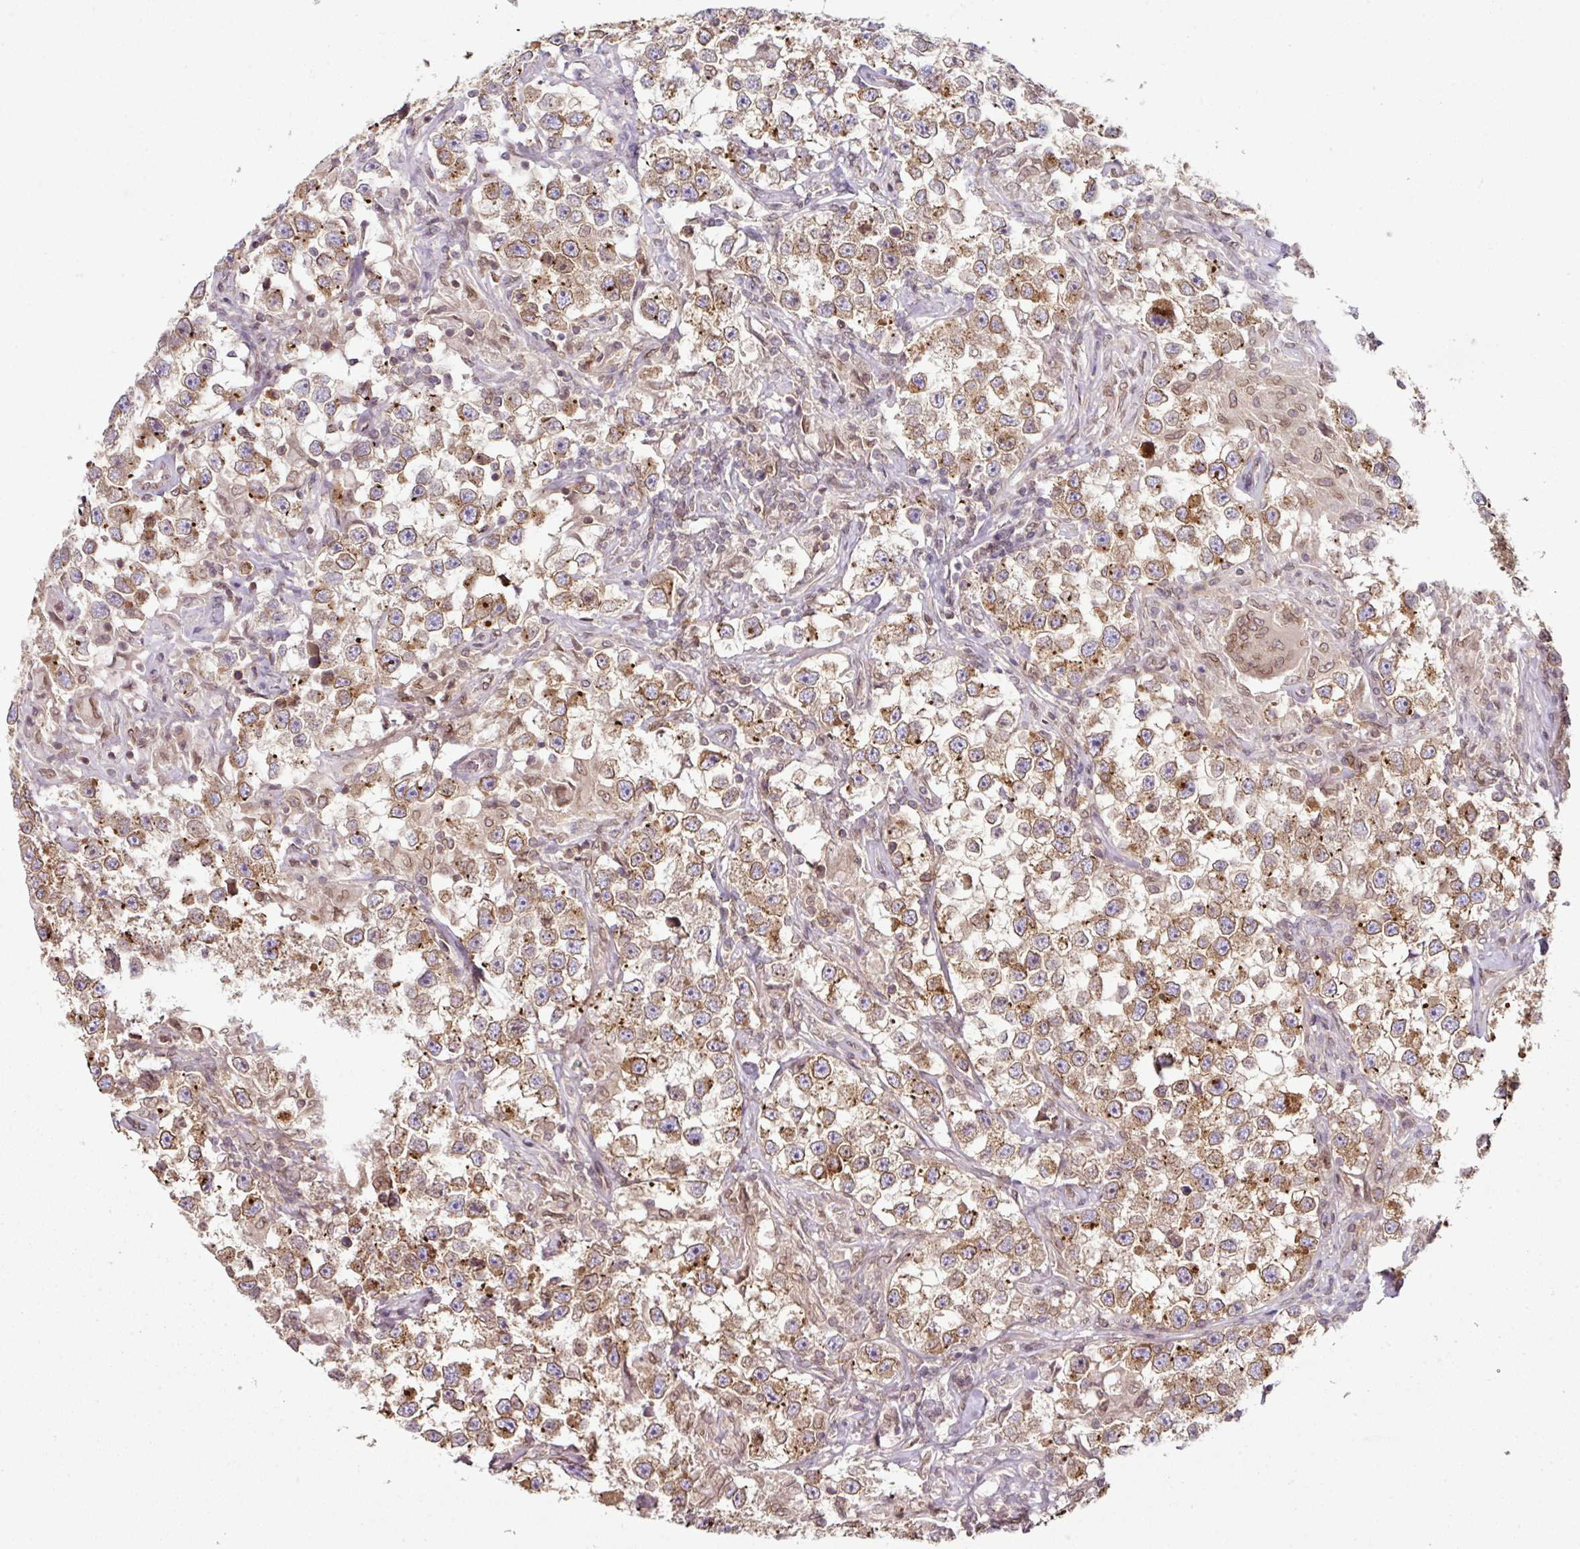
{"staining": {"intensity": "moderate", "quantity": ">75%", "location": "cytoplasmic/membranous"}, "tissue": "testis cancer", "cell_type": "Tumor cells", "image_type": "cancer", "snomed": [{"axis": "morphology", "description": "Seminoma, NOS"}, {"axis": "topography", "description": "Testis"}], "caption": "IHC (DAB (3,3'-diaminobenzidine)) staining of human testis cancer (seminoma) shows moderate cytoplasmic/membranous protein positivity in about >75% of tumor cells.", "gene": "RANGAP1", "patient": {"sex": "male", "age": 46}}